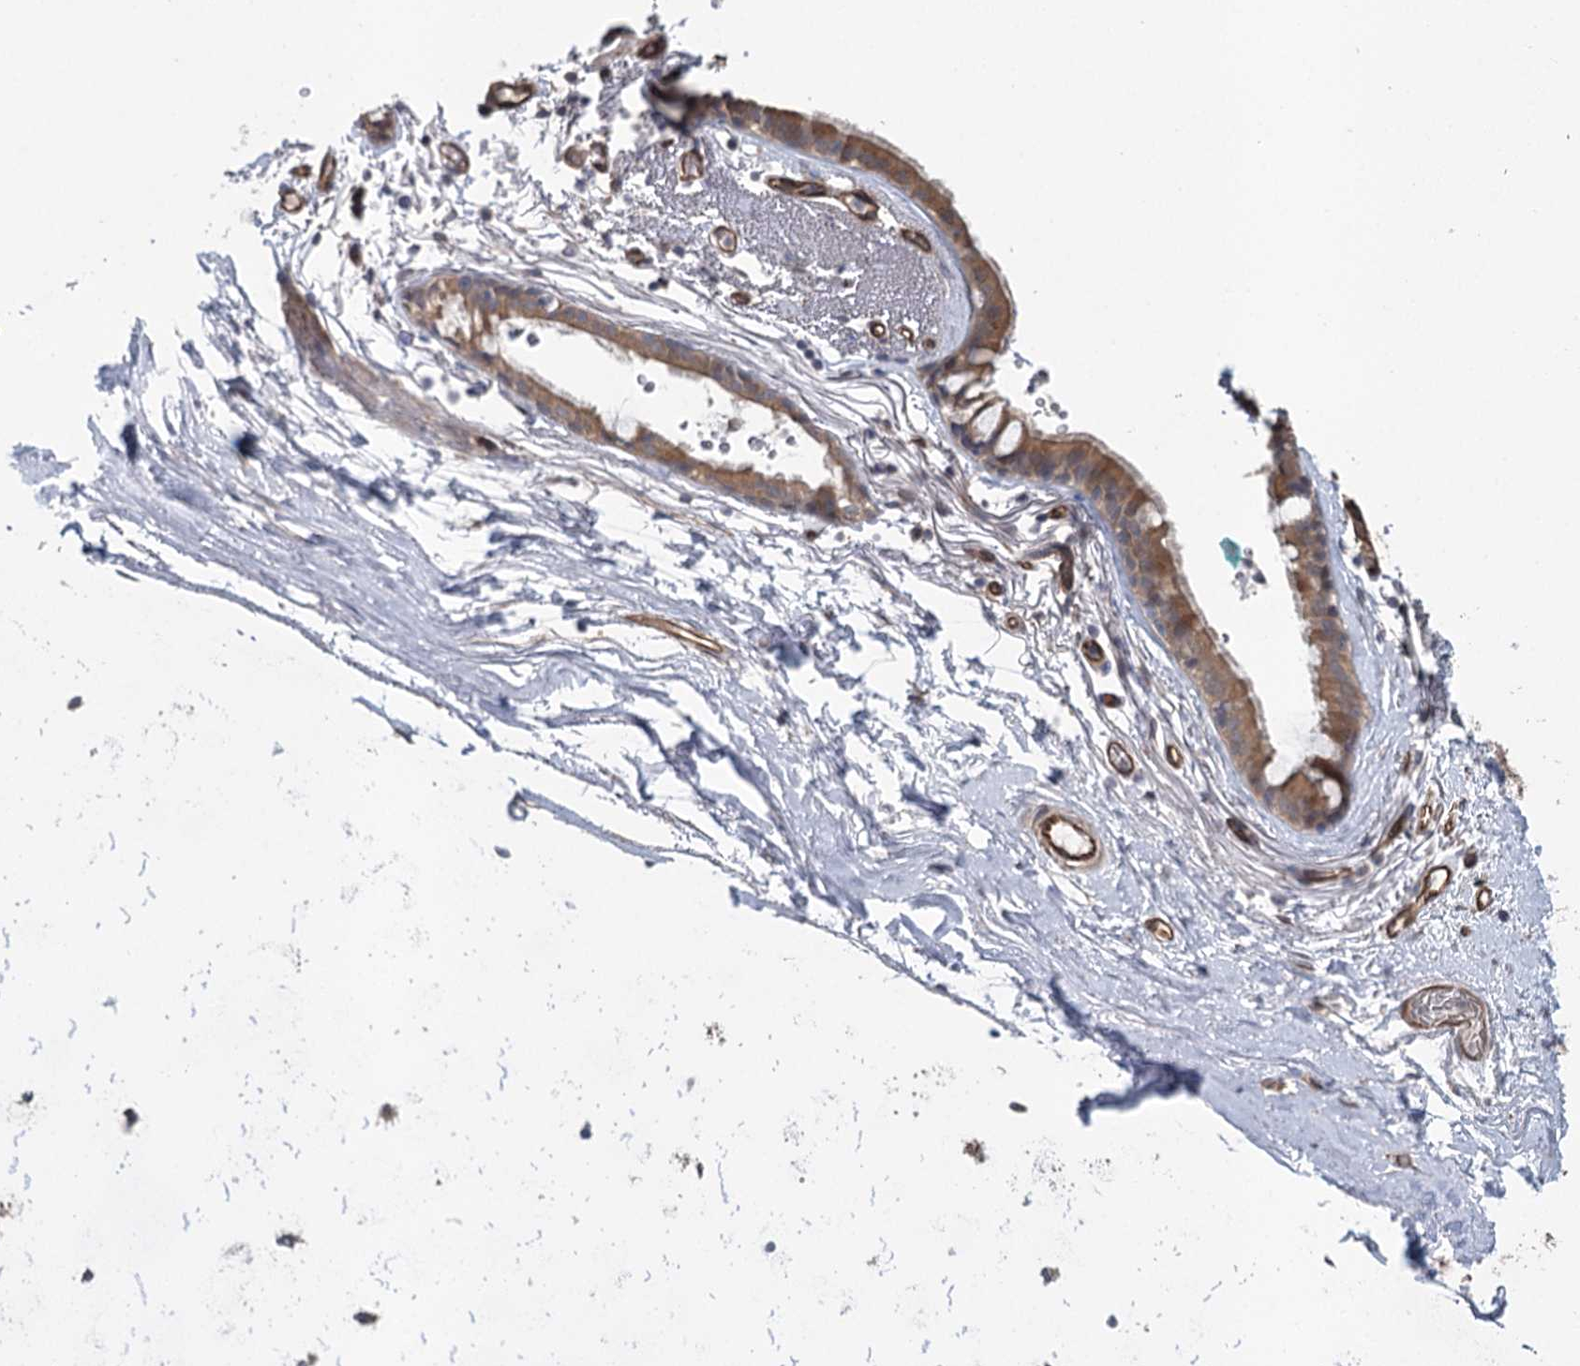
{"staining": {"intensity": "negative", "quantity": "none", "location": "none"}, "tissue": "adipose tissue", "cell_type": "Adipocytes", "image_type": "normal", "snomed": [{"axis": "morphology", "description": "Normal tissue, NOS"}, {"axis": "topography", "description": "Lymph node"}, {"axis": "topography", "description": "Bronchus"}], "caption": "Human adipose tissue stained for a protein using IHC displays no expression in adipocytes.", "gene": "RWDD4", "patient": {"sex": "male", "age": 63}}